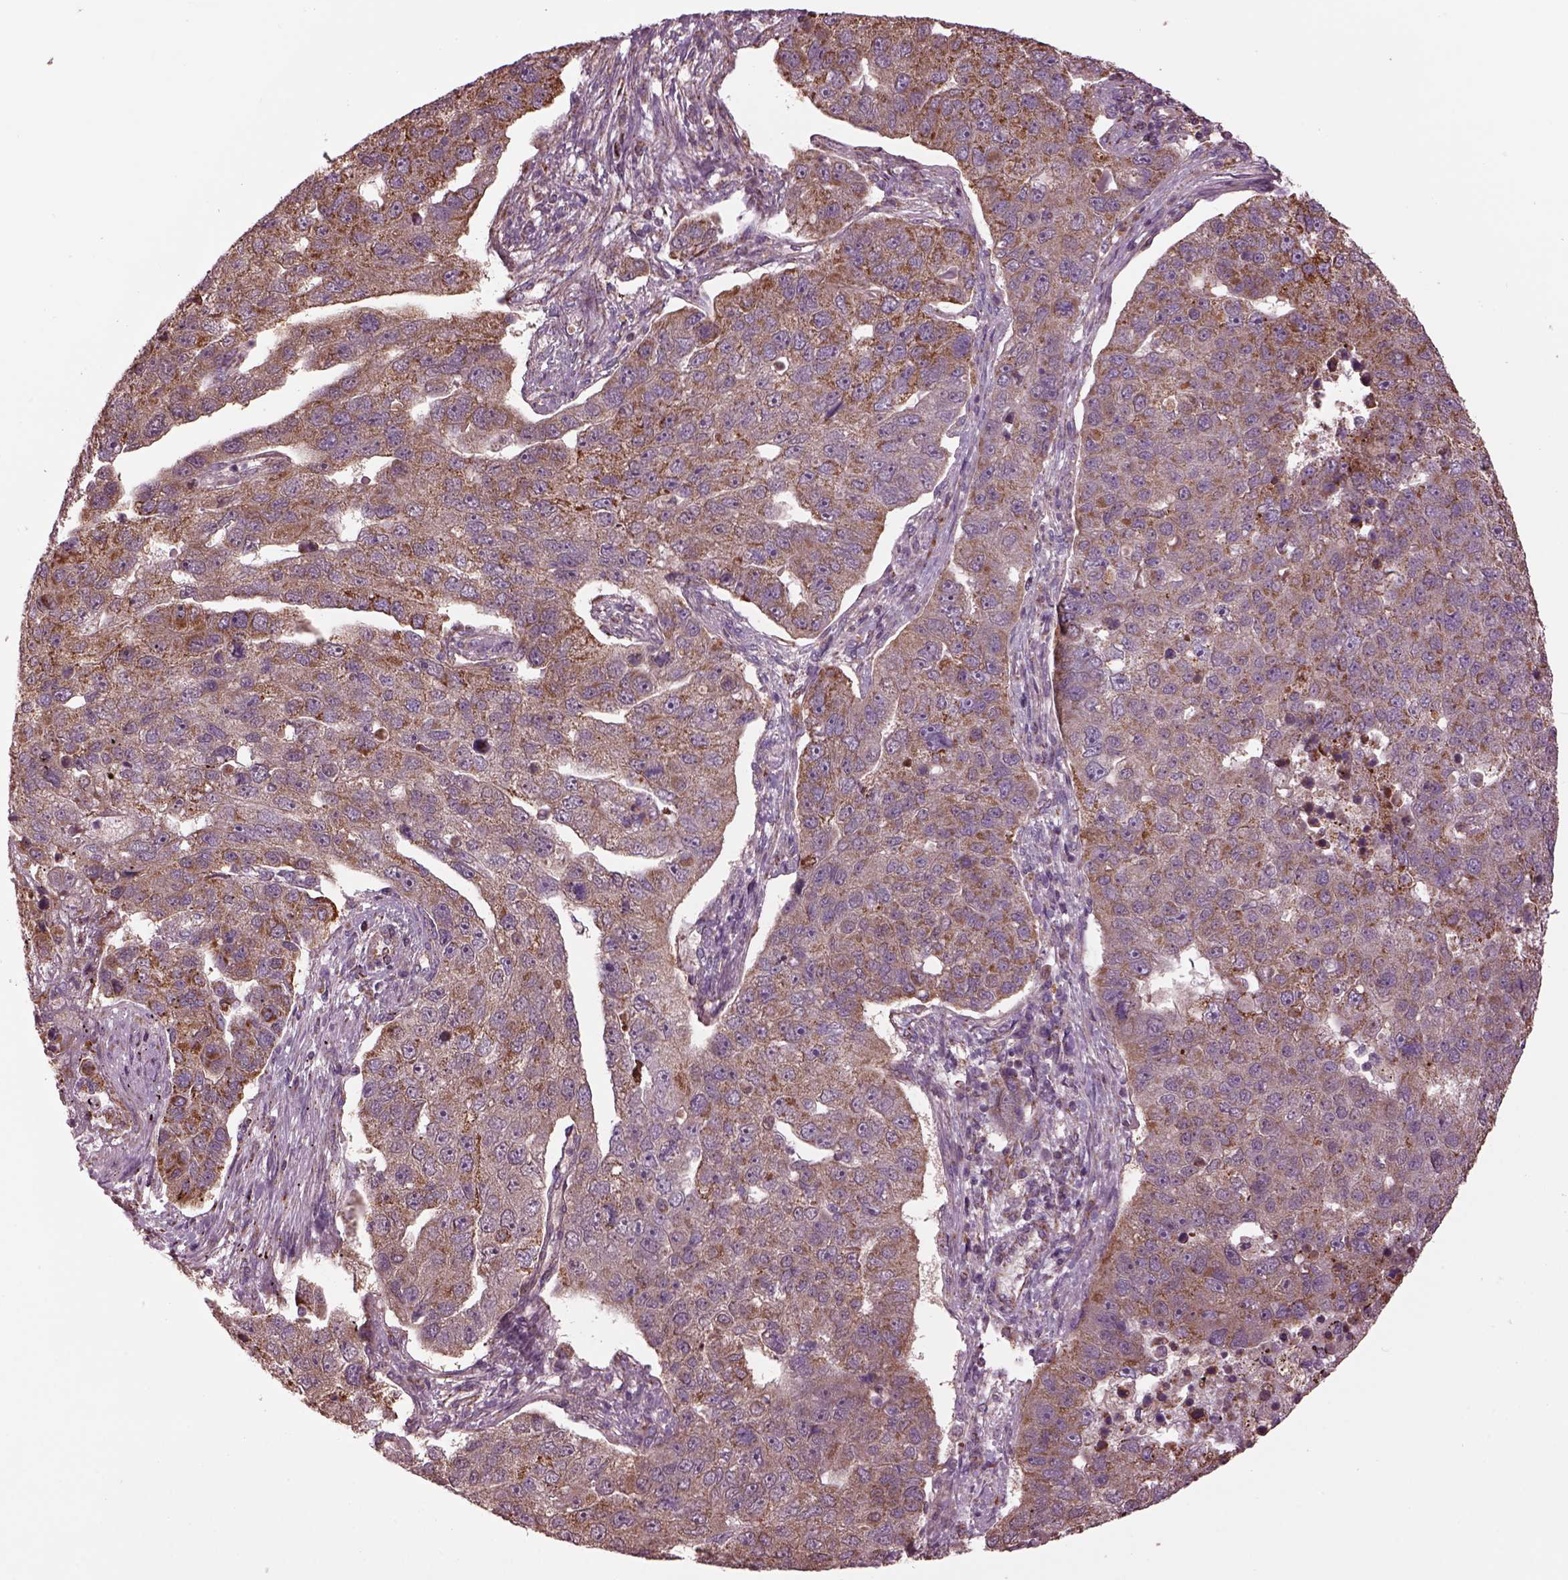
{"staining": {"intensity": "weak", "quantity": "25%-75%", "location": "cytoplasmic/membranous"}, "tissue": "pancreatic cancer", "cell_type": "Tumor cells", "image_type": "cancer", "snomed": [{"axis": "morphology", "description": "Adenocarcinoma, NOS"}, {"axis": "topography", "description": "Pancreas"}], "caption": "Immunohistochemistry (IHC) of human adenocarcinoma (pancreatic) demonstrates low levels of weak cytoplasmic/membranous expression in about 25%-75% of tumor cells. (Brightfield microscopy of DAB IHC at high magnification).", "gene": "TMEM254", "patient": {"sex": "female", "age": 61}}